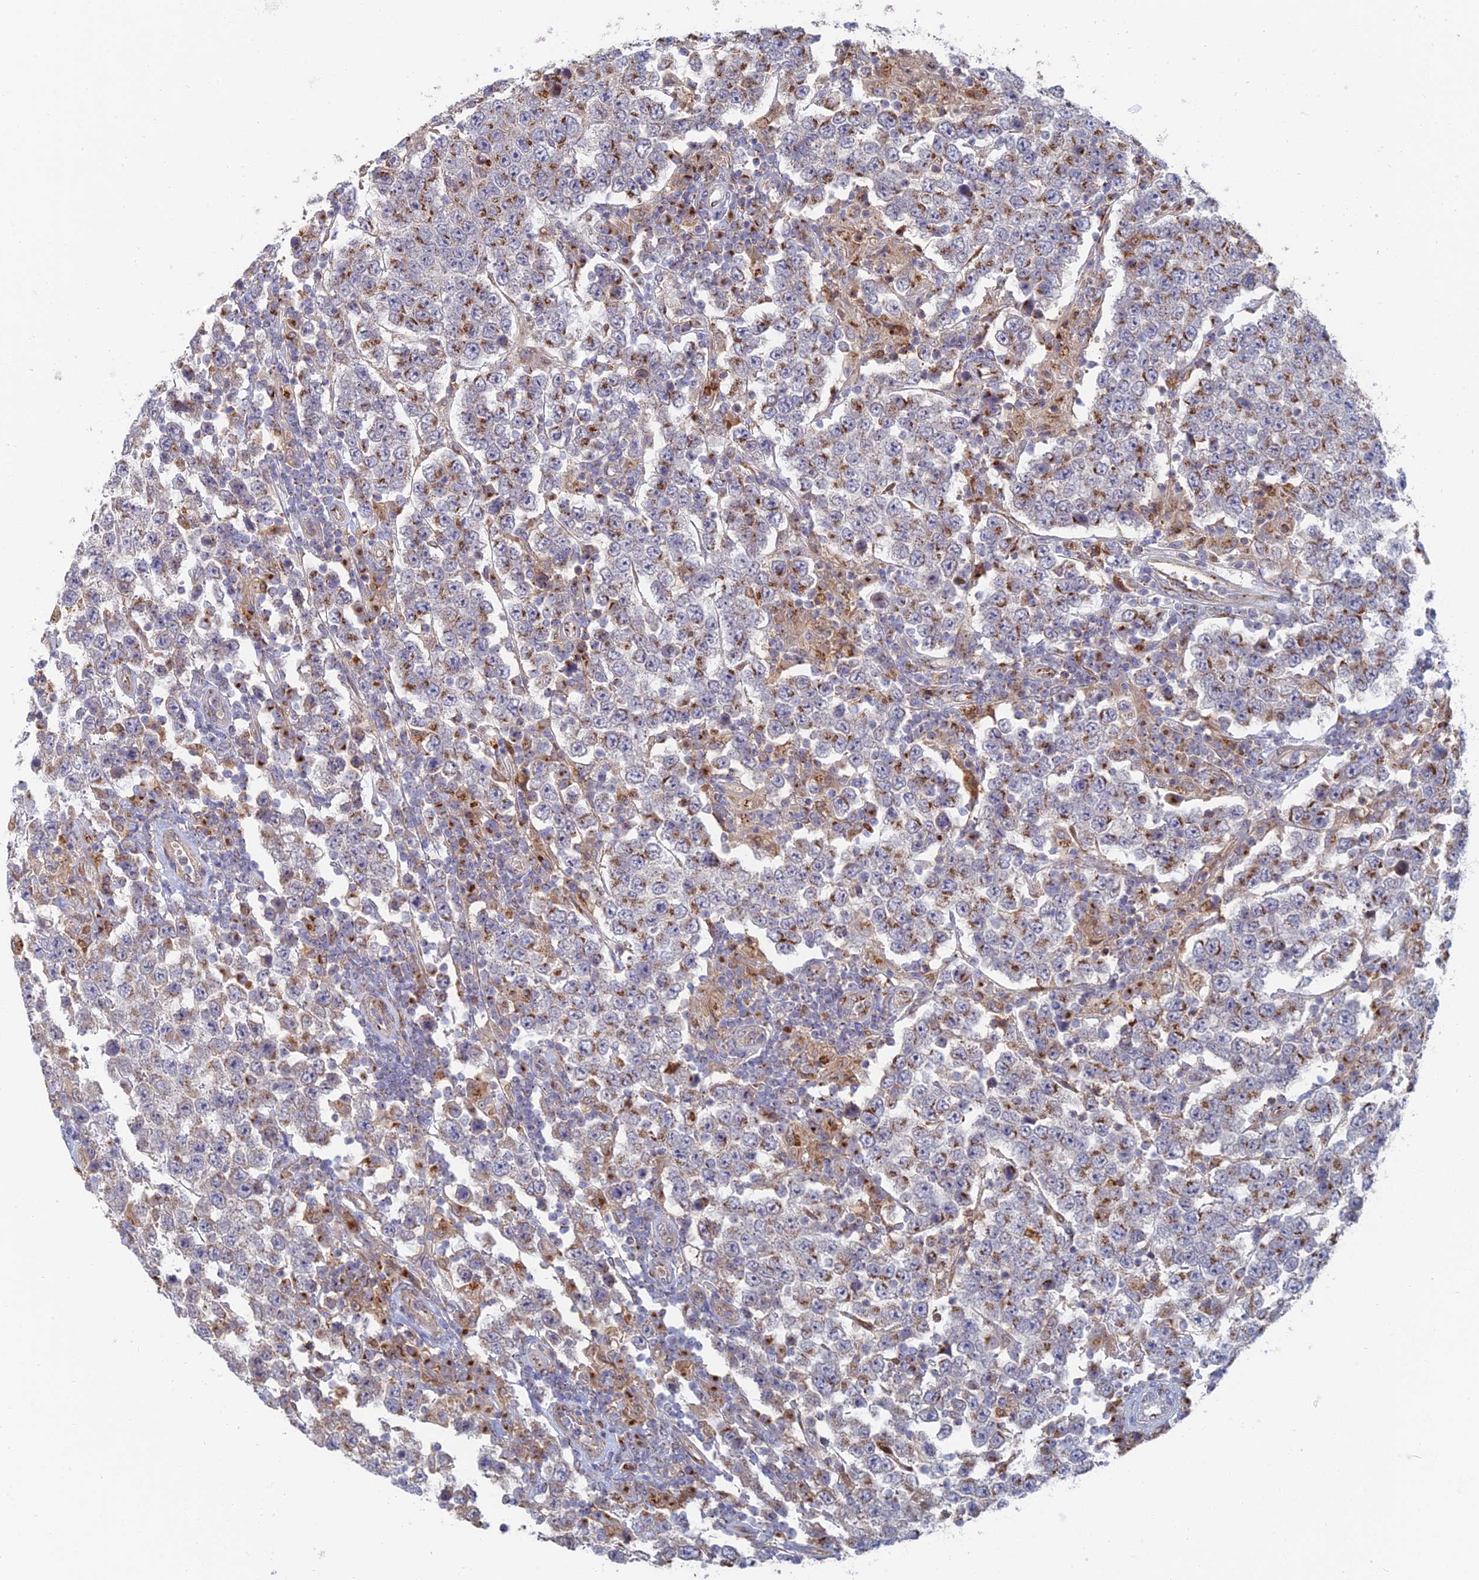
{"staining": {"intensity": "moderate", "quantity": "25%-75%", "location": "cytoplasmic/membranous"}, "tissue": "testis cancer", "cell_type": "Tumor cells", "image_type": "cancer", "snomed": [{"axis": "morphology", "description": "Normal tissue, NOS"}, {"axis": "morphology", "description": "Urothelial carcinoma, High grade"}, {"axis": "morphology", "description": "Seminoma, NOS"}, {"axis": "morphology", "description": "Carcinoma, Embryonal, NOS"}, {"axis": "topography", "description": "Urinary bladder"}, {"axis": "topography", "description": "Testis"}], "caption": "Human testis cancer stained for a protein (brown) displays moderate cytoplasmic/membranous positive expression in approximately 25%-75% of tumor cells.", "gene": "HS2ST1", "patient": {"sex": "male", "age": 41}}